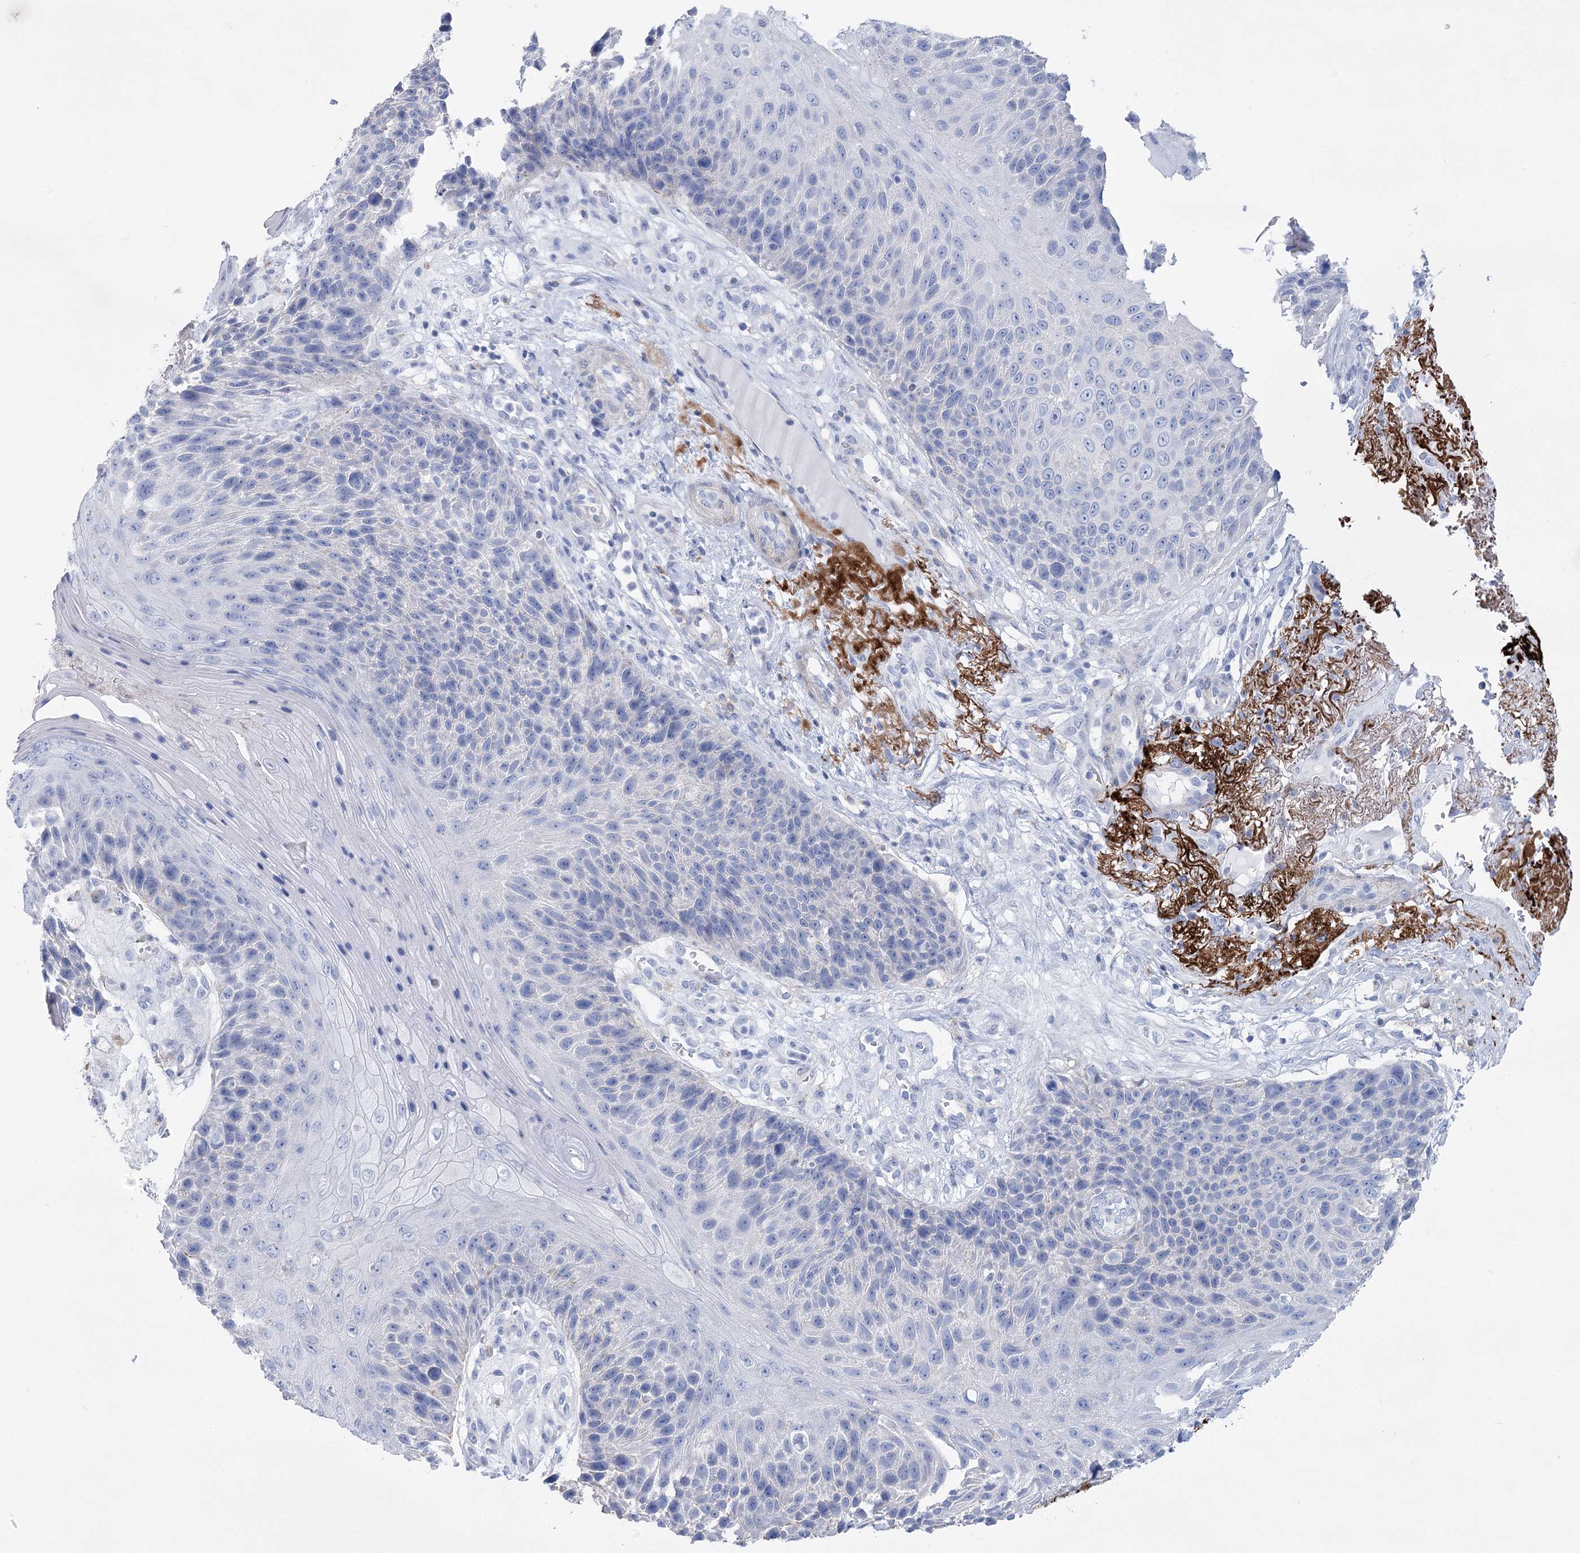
{"staining": {"intensity": "negative", "quantity": "none", "location": "none"}, "tissue": "skin cancer", "cell_type": "Tumor cells", "image_type": "cancer", "snomed": [{"axis": "morphology", "description": "Squamous cell carcinoma, NOS"}, {"axis": "topography", "description": "Skin"}], "caption": "Photomicrograph shows no significant protein expression in tumor cells of skin cancer (squamous cell carcinoma).", "gene": "PCDHA1", "patient": {"sex": "female", "age": 88}}